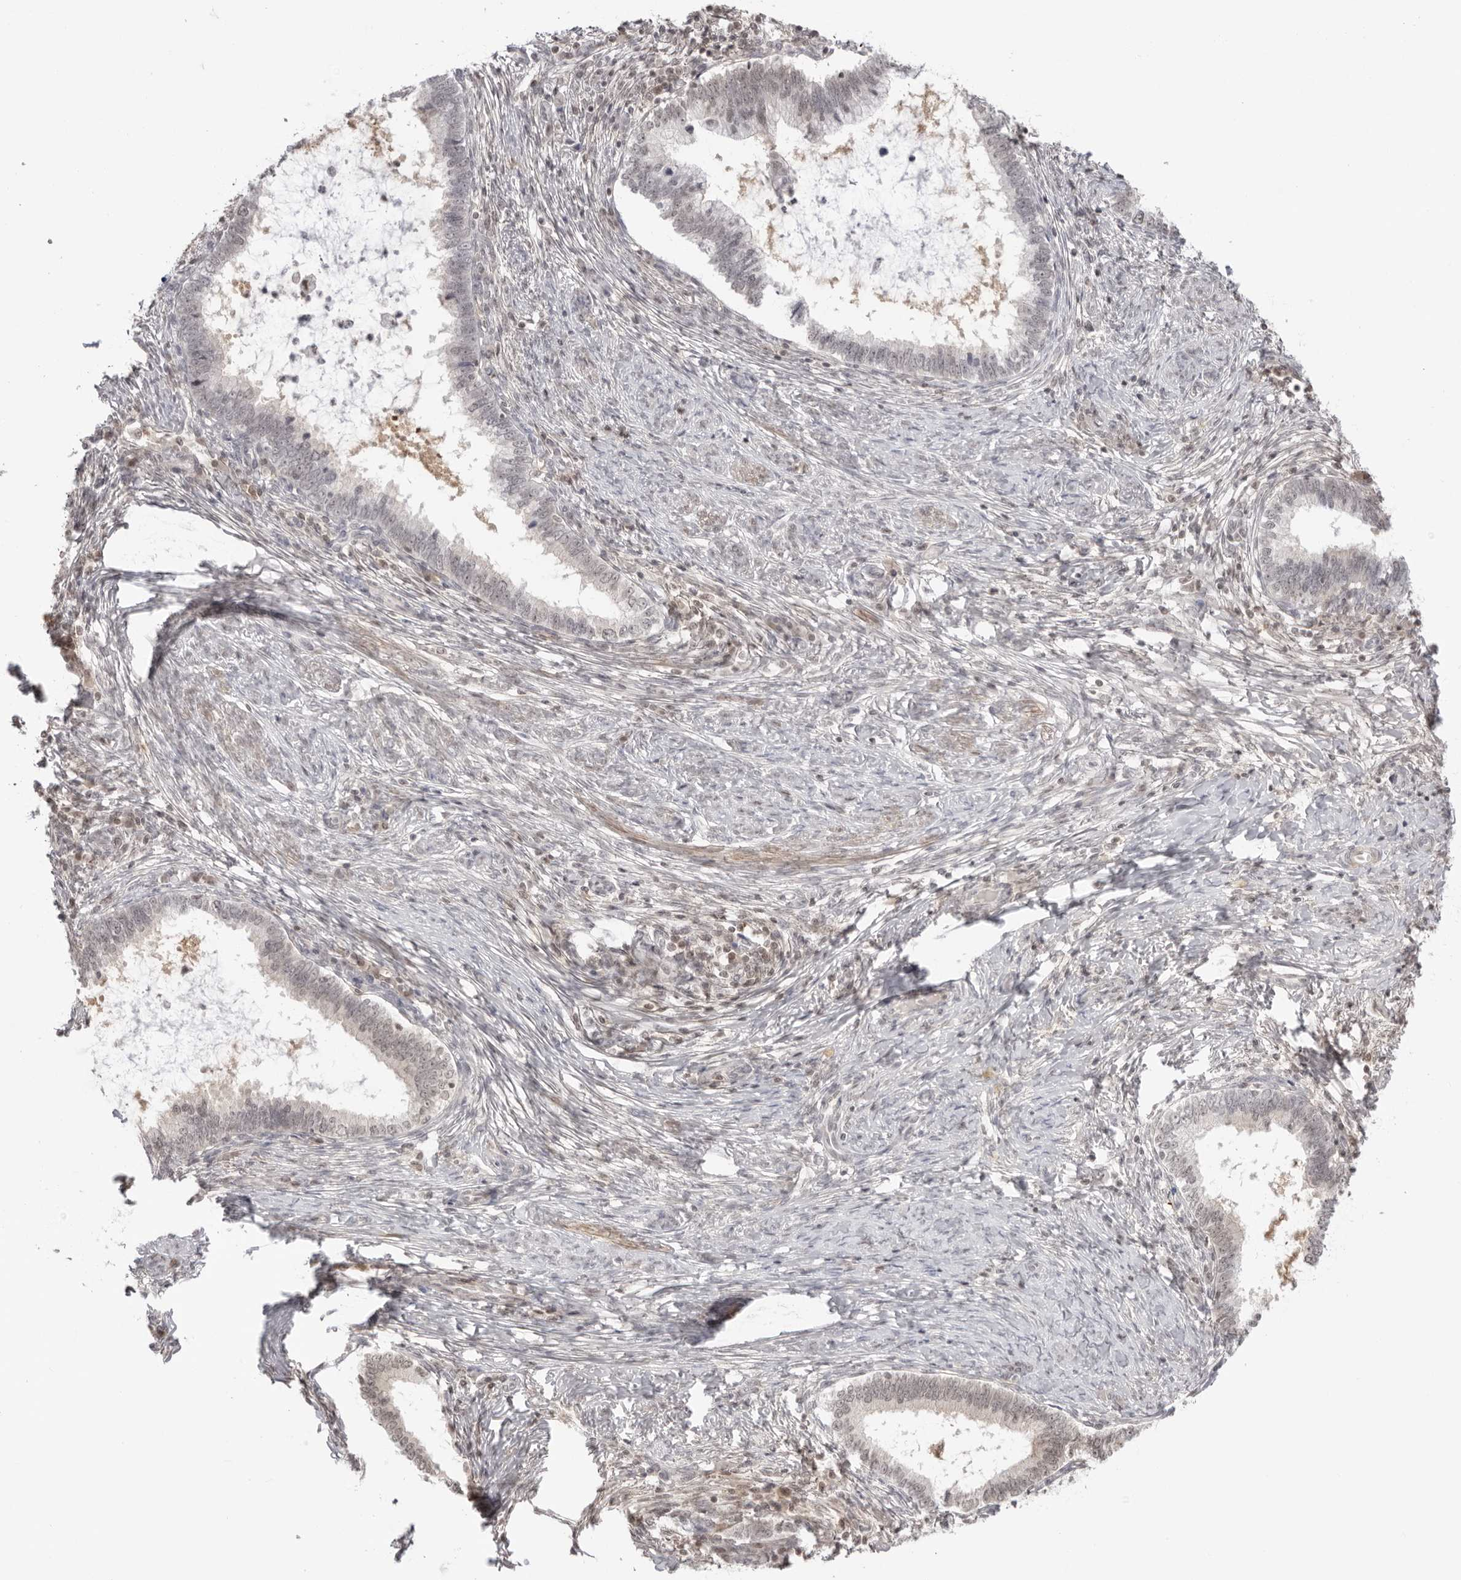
{"staining": {"intensity": "weak", "quantity": "<25%", "location": "nuclear"}, "tissue": "cervical cancer", "cell_type": "Tumor cells", "image_type": "cancer", "snomed": [{"axis": "morphology", "description": "Adenocarcinoma, NOS"}, {"axis": "topography", "description": "Cervix"}], "caption": "The photomicrograph shows no staining of tumor cells in cervical cancer (adenocarcinoma).", "gene": "RNF146", "patient": {"sex": "female", "age": 36}}